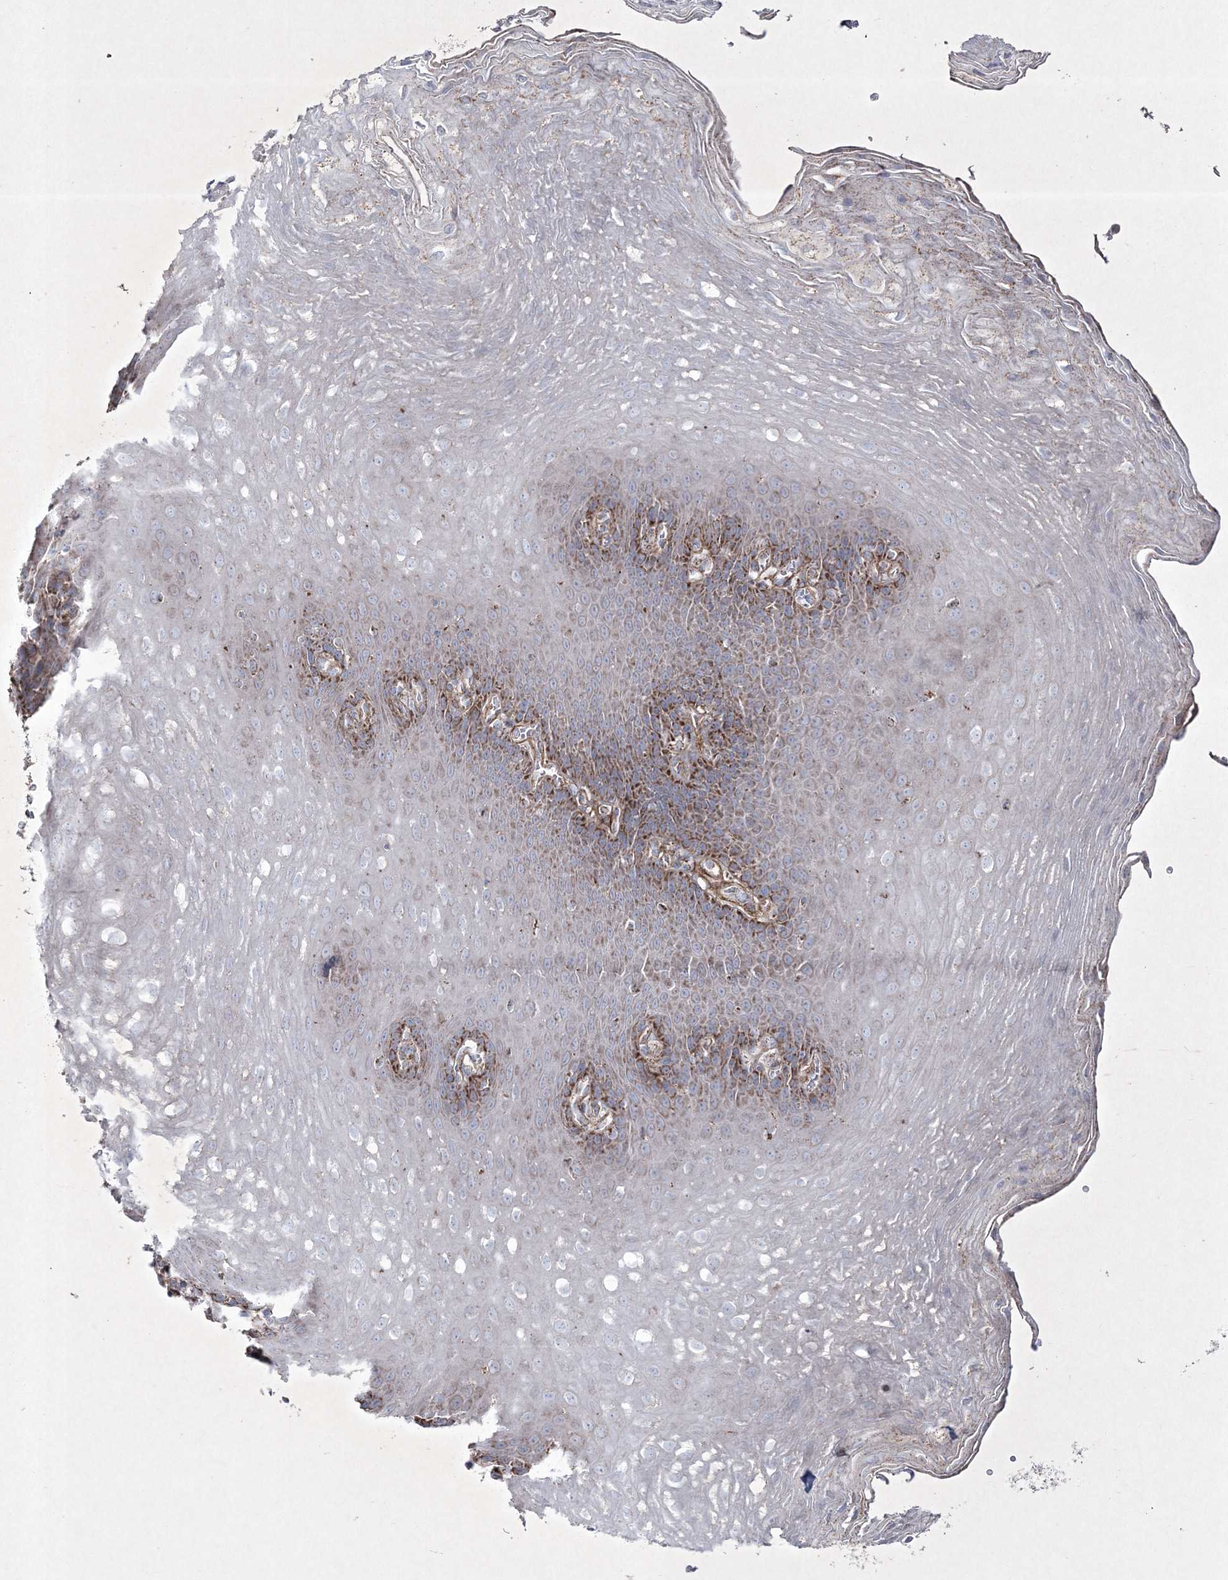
{"staining": {"intensity": "strong", "quantity": "25%-75%", "location": "cytoplasmic/membranous"}, "tissue": "esophagus", "cell_type": "Squamous epithelial cells", "image_type": "normal", "snomed": [{"axis": "morphology", "description": "Normal tissue, NOS"}, {"axis": "topography", "description": "Esophagus"}], "caption": "Approximately 25%-75% of squamous epithelial cells in benign esophagus exhibit strong cytoplasmic/membranous protein positivity as visualized by brown immunohistochemical staining.", "gene": "RICTOR", "patient": {"sex": "female", "age": 66}}